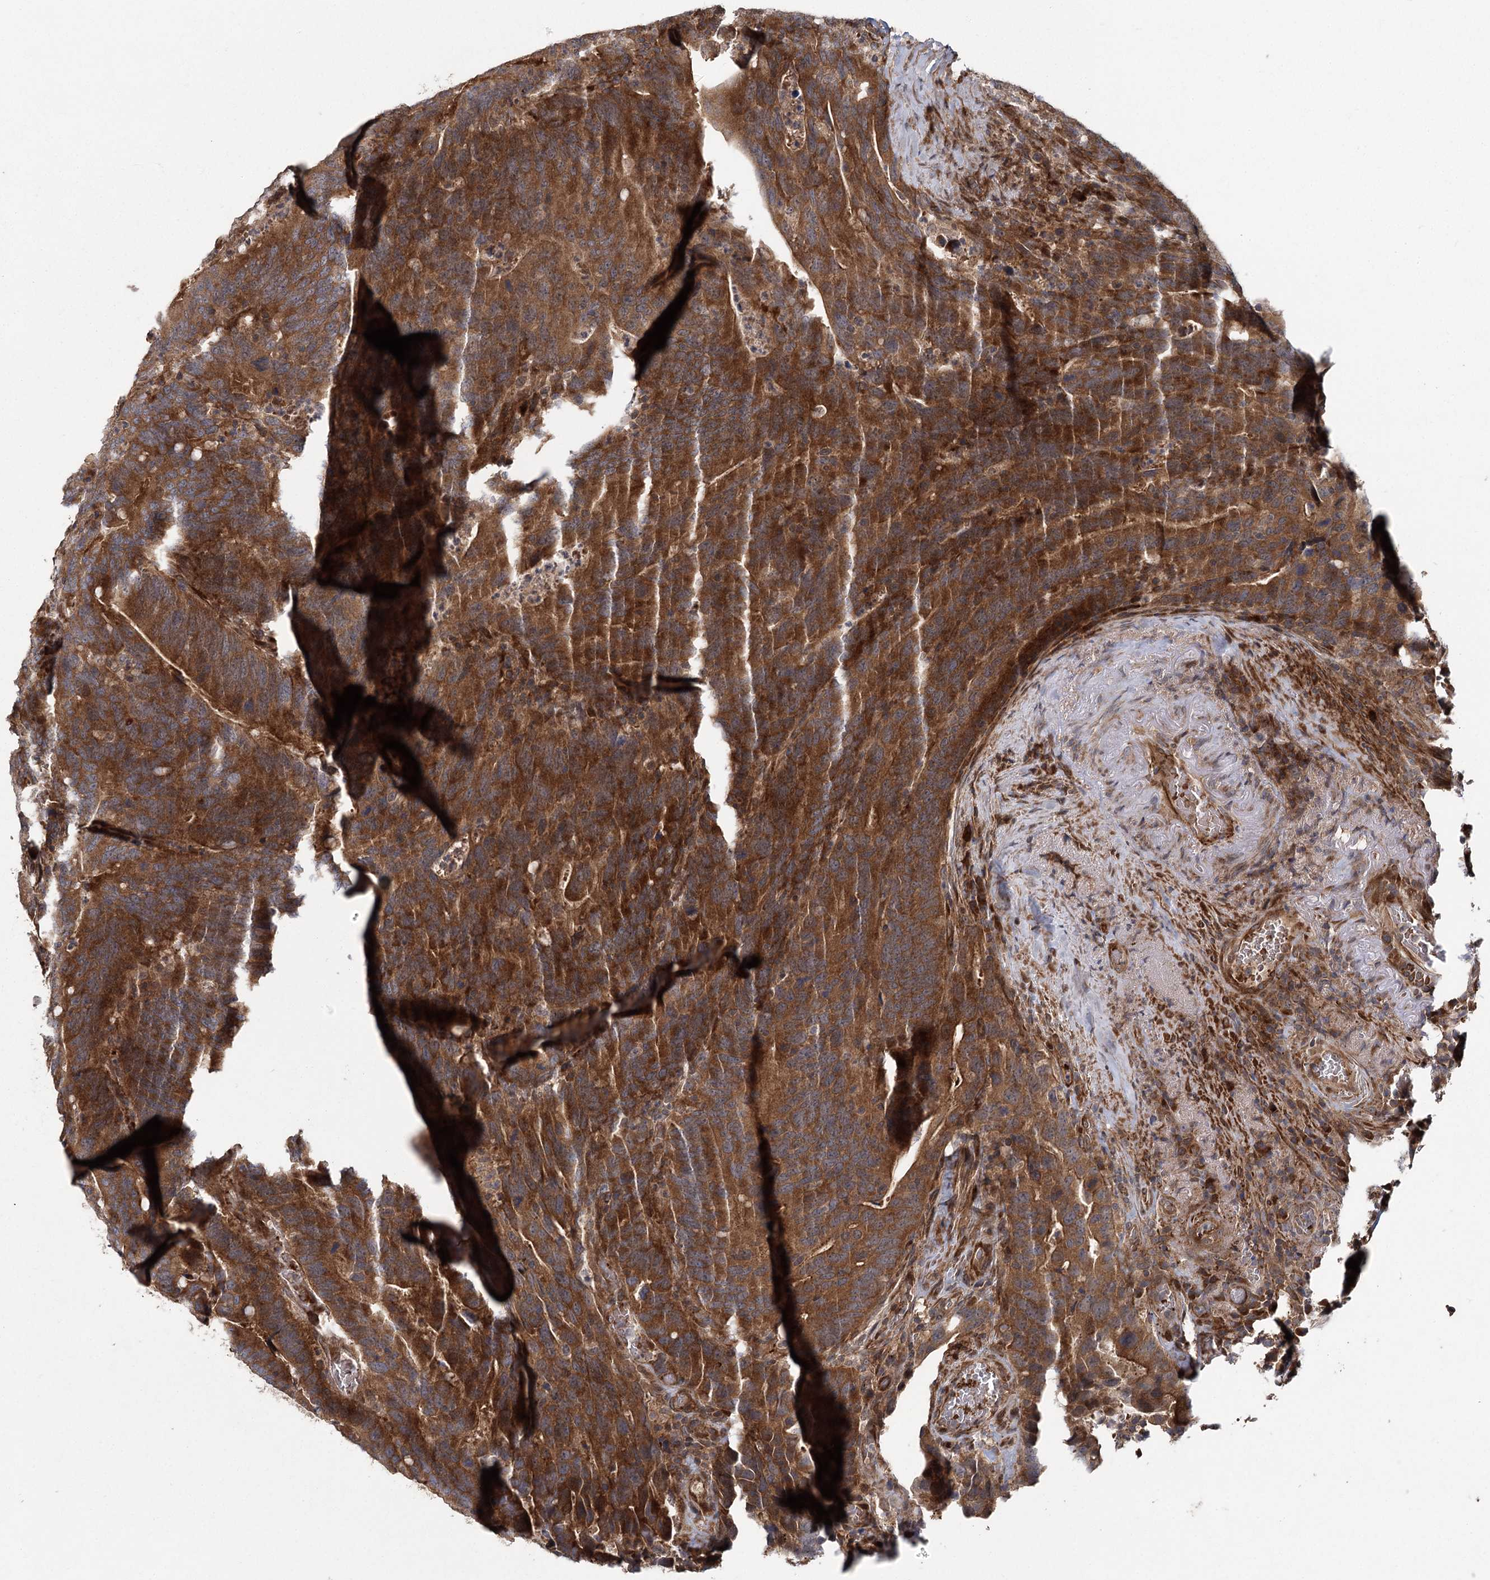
{"staining": {"intensity": "strong", "quantity": ">75%", "location": "cytoplasmic/membranous"}, "tissue": "colorectal cancer", "cell_type": "Tumor cells", "image_type": "cancer", "snomed": [{"axis": "morphology", "description": "Adenocarcinoma, NOS"}, {"axis": "topography", "description": "Colon"}], "caption": "Strong cytoplasmic/membranous expression for a protein is present in approximately >75% of tumor cells of colorectal adenocarcinoma using immunohistochemistry.", "gene": "RAPGEF6", "patient": {"sex": "female", "age": 66}}